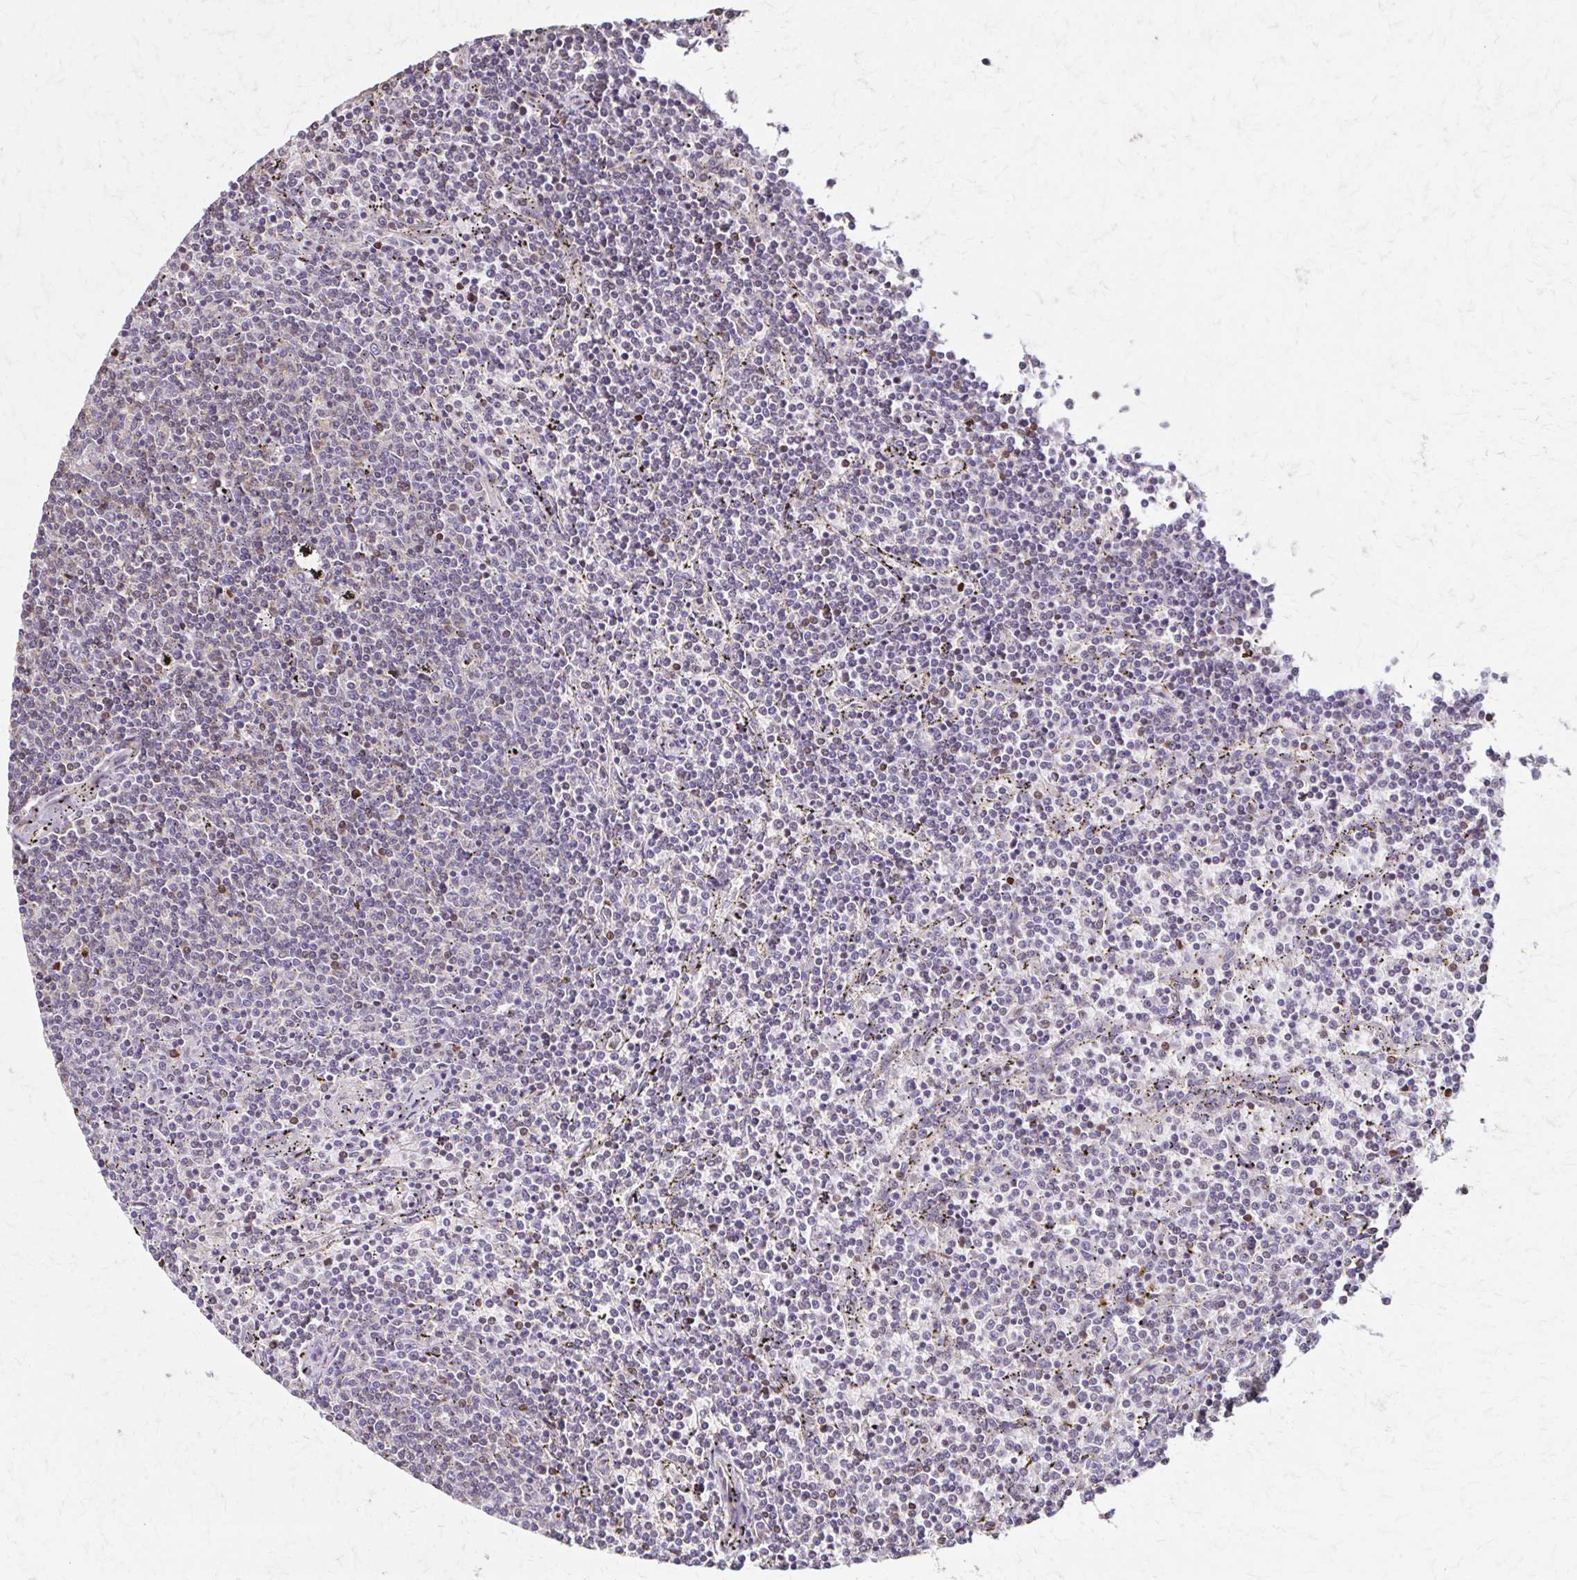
{"staining": {"intensity": "negative", "quantity": "none", "location": "none"}, "tissue": "lymphoma", "cell_type": "Tumor cells", "image_type": "cancer", "snomed": [{"axis": "morphology", "description": "Malignant lymphoma, non-Hodgkin's type, Low grade"}, {"axis": "topography", "description": "Spleen"}], "caption": "Malignant lymphoma, non-Hodgkin's type (low-grade) was stained to show a protein in brown. There is no significant positivity in tumor cells.", "gene": "IL18BP", "patient": {"sex": "female", "age": 50}}